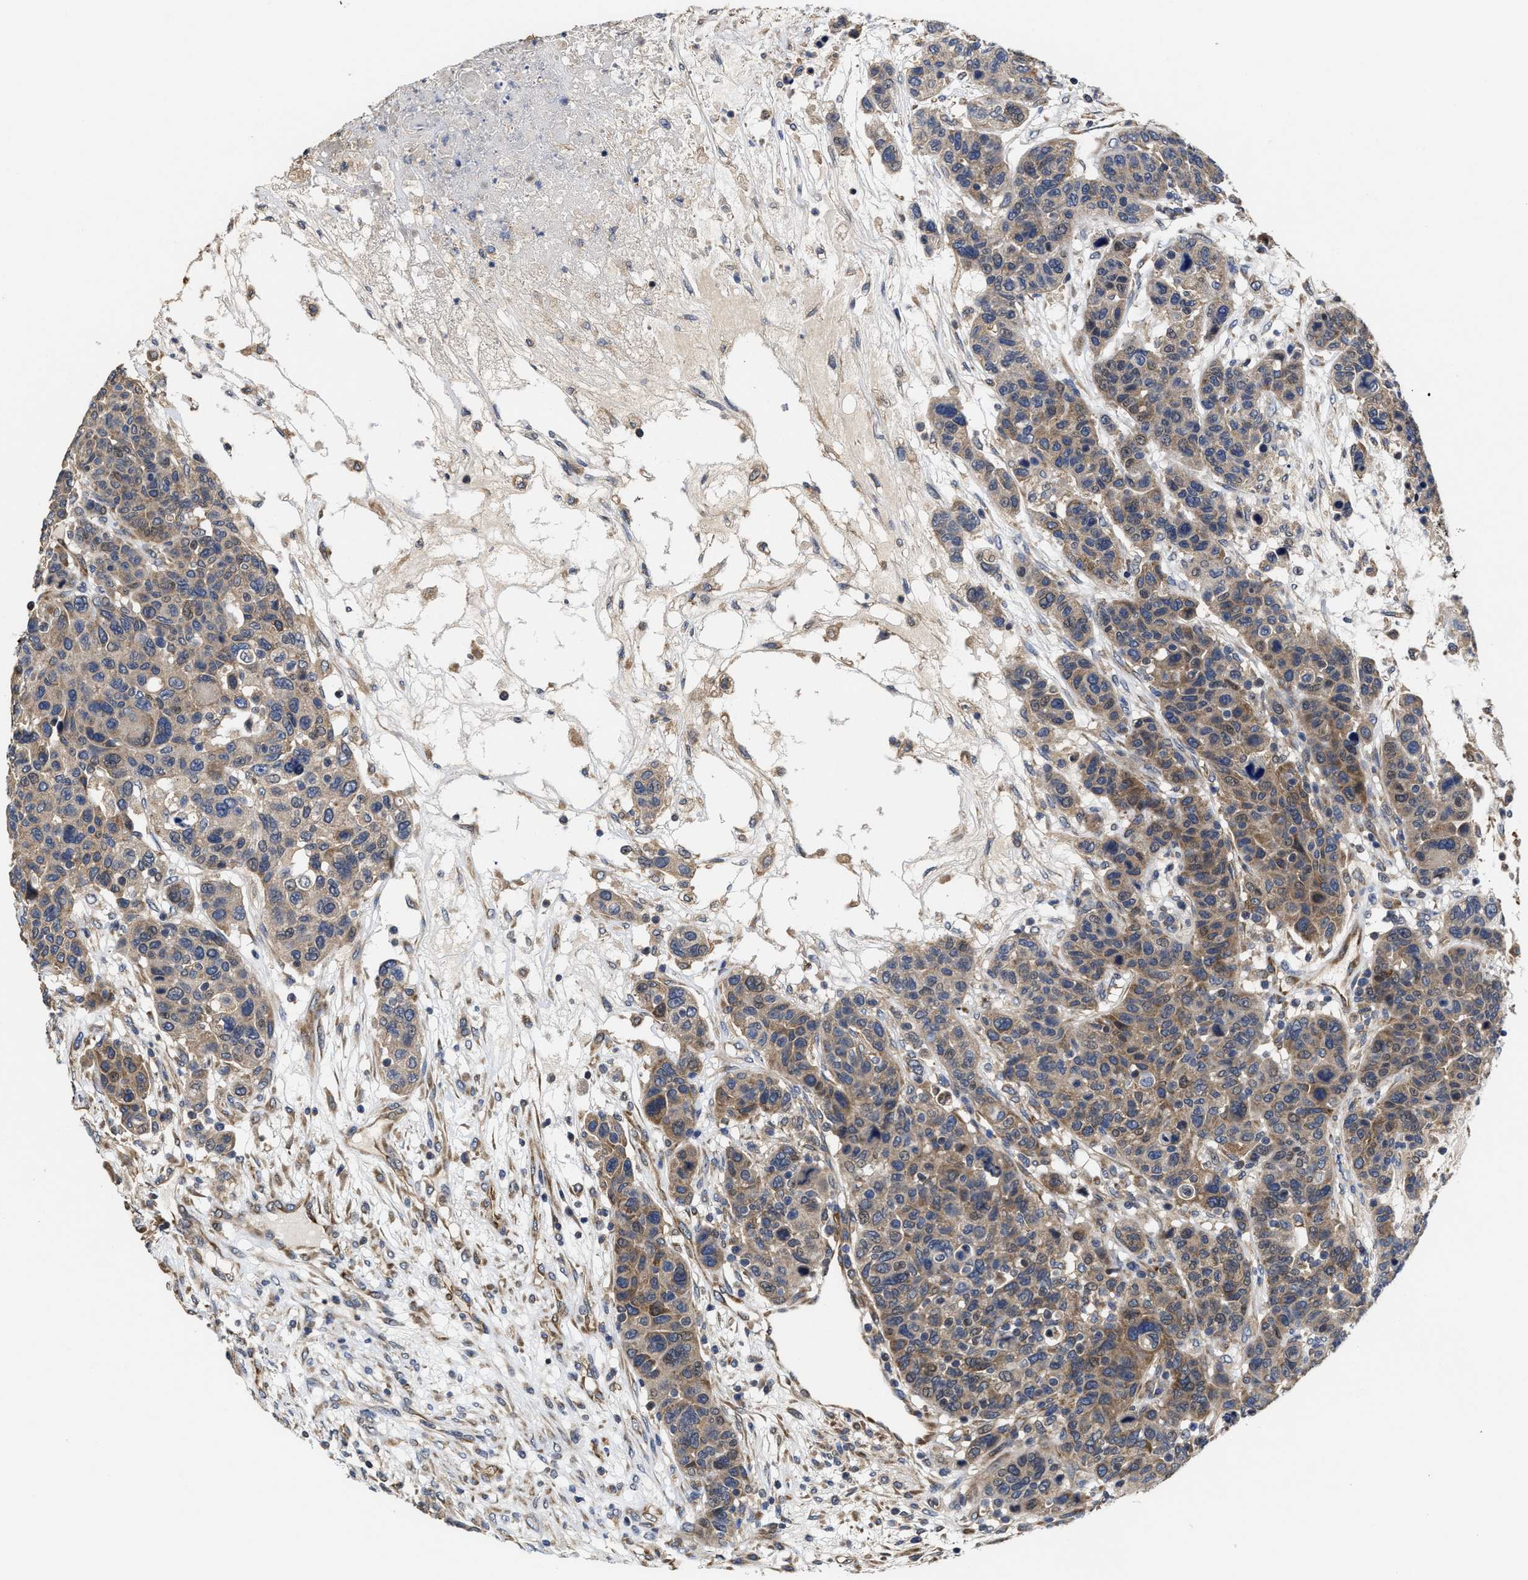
{"staining": {"intensity": "moderate", "quantity": "25%-75%", "location": "cytoplasmic/membranous"}, "tissue": "breast cancer", "cell_type": "Tumor cells", "image_type": "cancer", "snomed": [{"axis": "morphology", "description": "Duct carcinoma"}, {"axis": "topography", "description": "Breast"}], "caption": "Approximately 25%-75% of tumor cells in breast cancer (infiltrating ductal carcinoma) reveal moderate cytoplasmic/membranous protein positivity as visualized by brown immunohistochemical staining.", "gene": "TRAF6", "patient": {"sex": "female", "age": 37}}